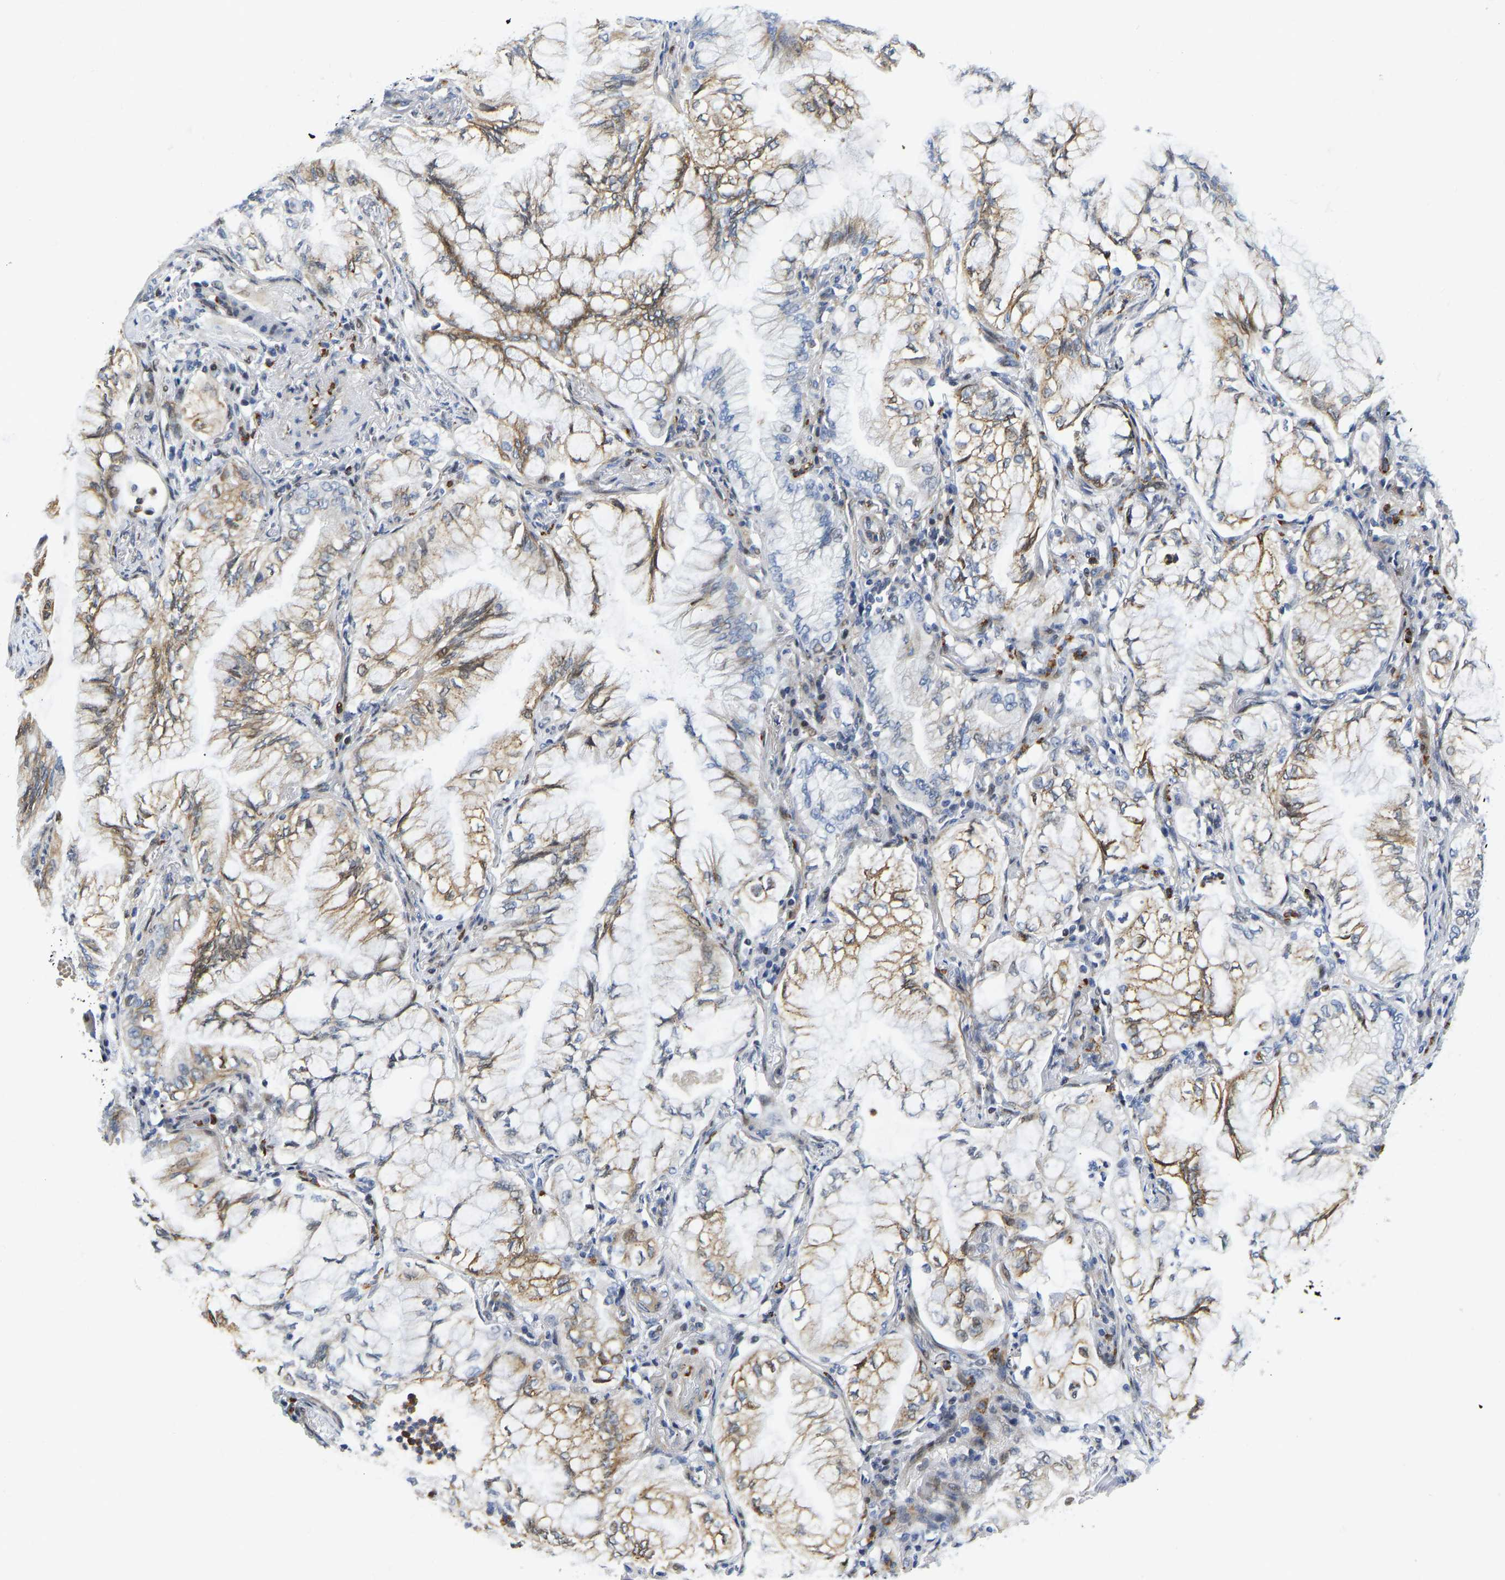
{"staining": {"intensity": "moderate", "quantity": ">75%", "location": "cytoplasmic/membranous"}, "tissue": "lung cancer", "cell_type": "Tumor cells", "image_type": "cancer", "snomed": [{"axis": "morphology", "description": "Adenocarcinoma, NOS"}, {"axis": "topography", "description": "Lung"}], "caption": "Tumor cells show moderate cytoplasmic/membranous staining in about >75% of cells in lung cancer (adenocarcinoma).", "gene": "HDAC5", "patient": {"sex": "female", "age": 70}}